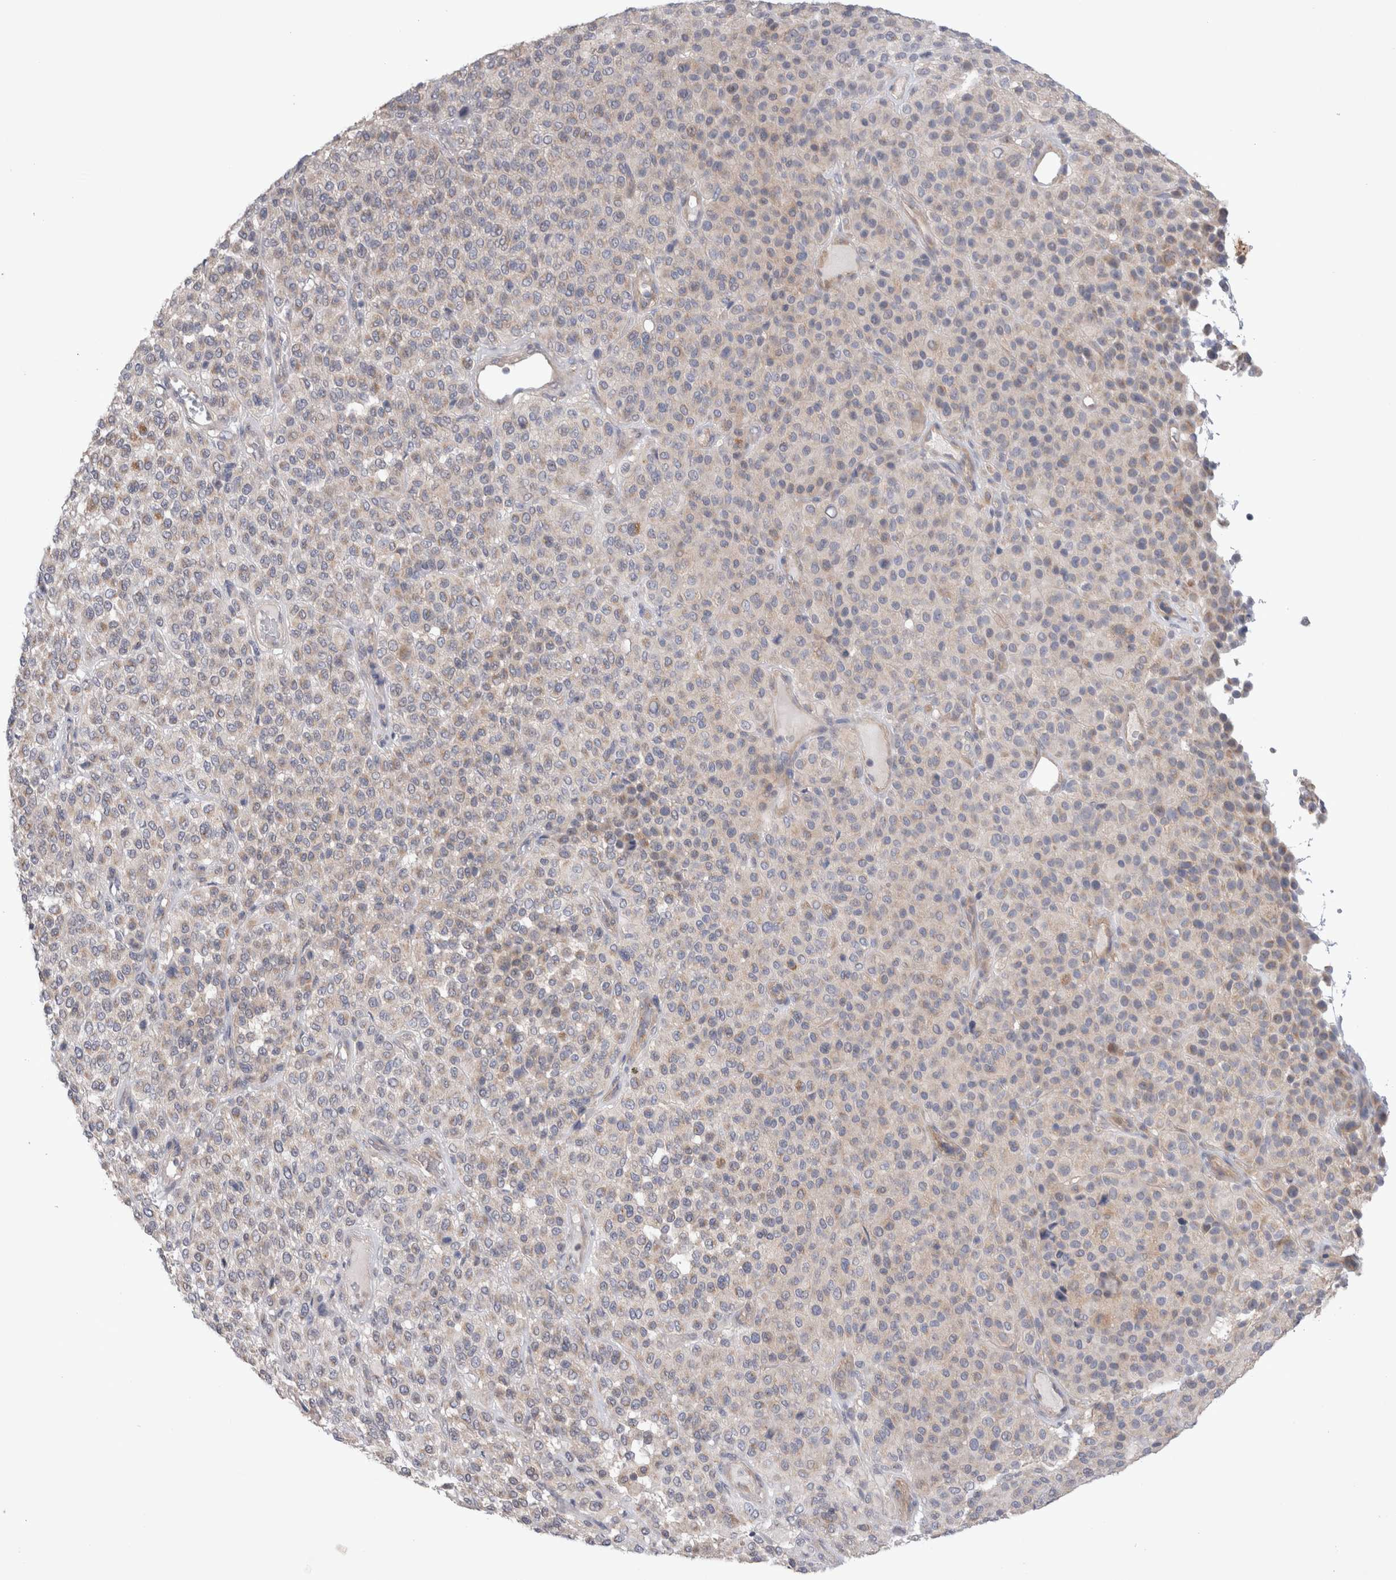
{"staining": {"intensity": "negative", "quantity": "none", "location": "none"}, "tissue": "melanoma", "cell_type": "Tumor cells", "image_type": "cancer", "snomed": [{"axis": "morphology", "description": "Malignant melanoma, Metastatic site"}, {"axis": "topography", "description": "Pancreas"}], "caption": "An immunohistochemistry (IHC) photomicrograph of malignant melanoma (metastatic site) is shown. There is no staining in tumor cells of malignant melanoma (metastatic site). Brightfield microscopy of immunohistochemistry stained with DAB (brown) and hematoxylin (blue), captured at high magnification.", "gene": "IFT74", "patient": {"sex": "female", "age": 30}}